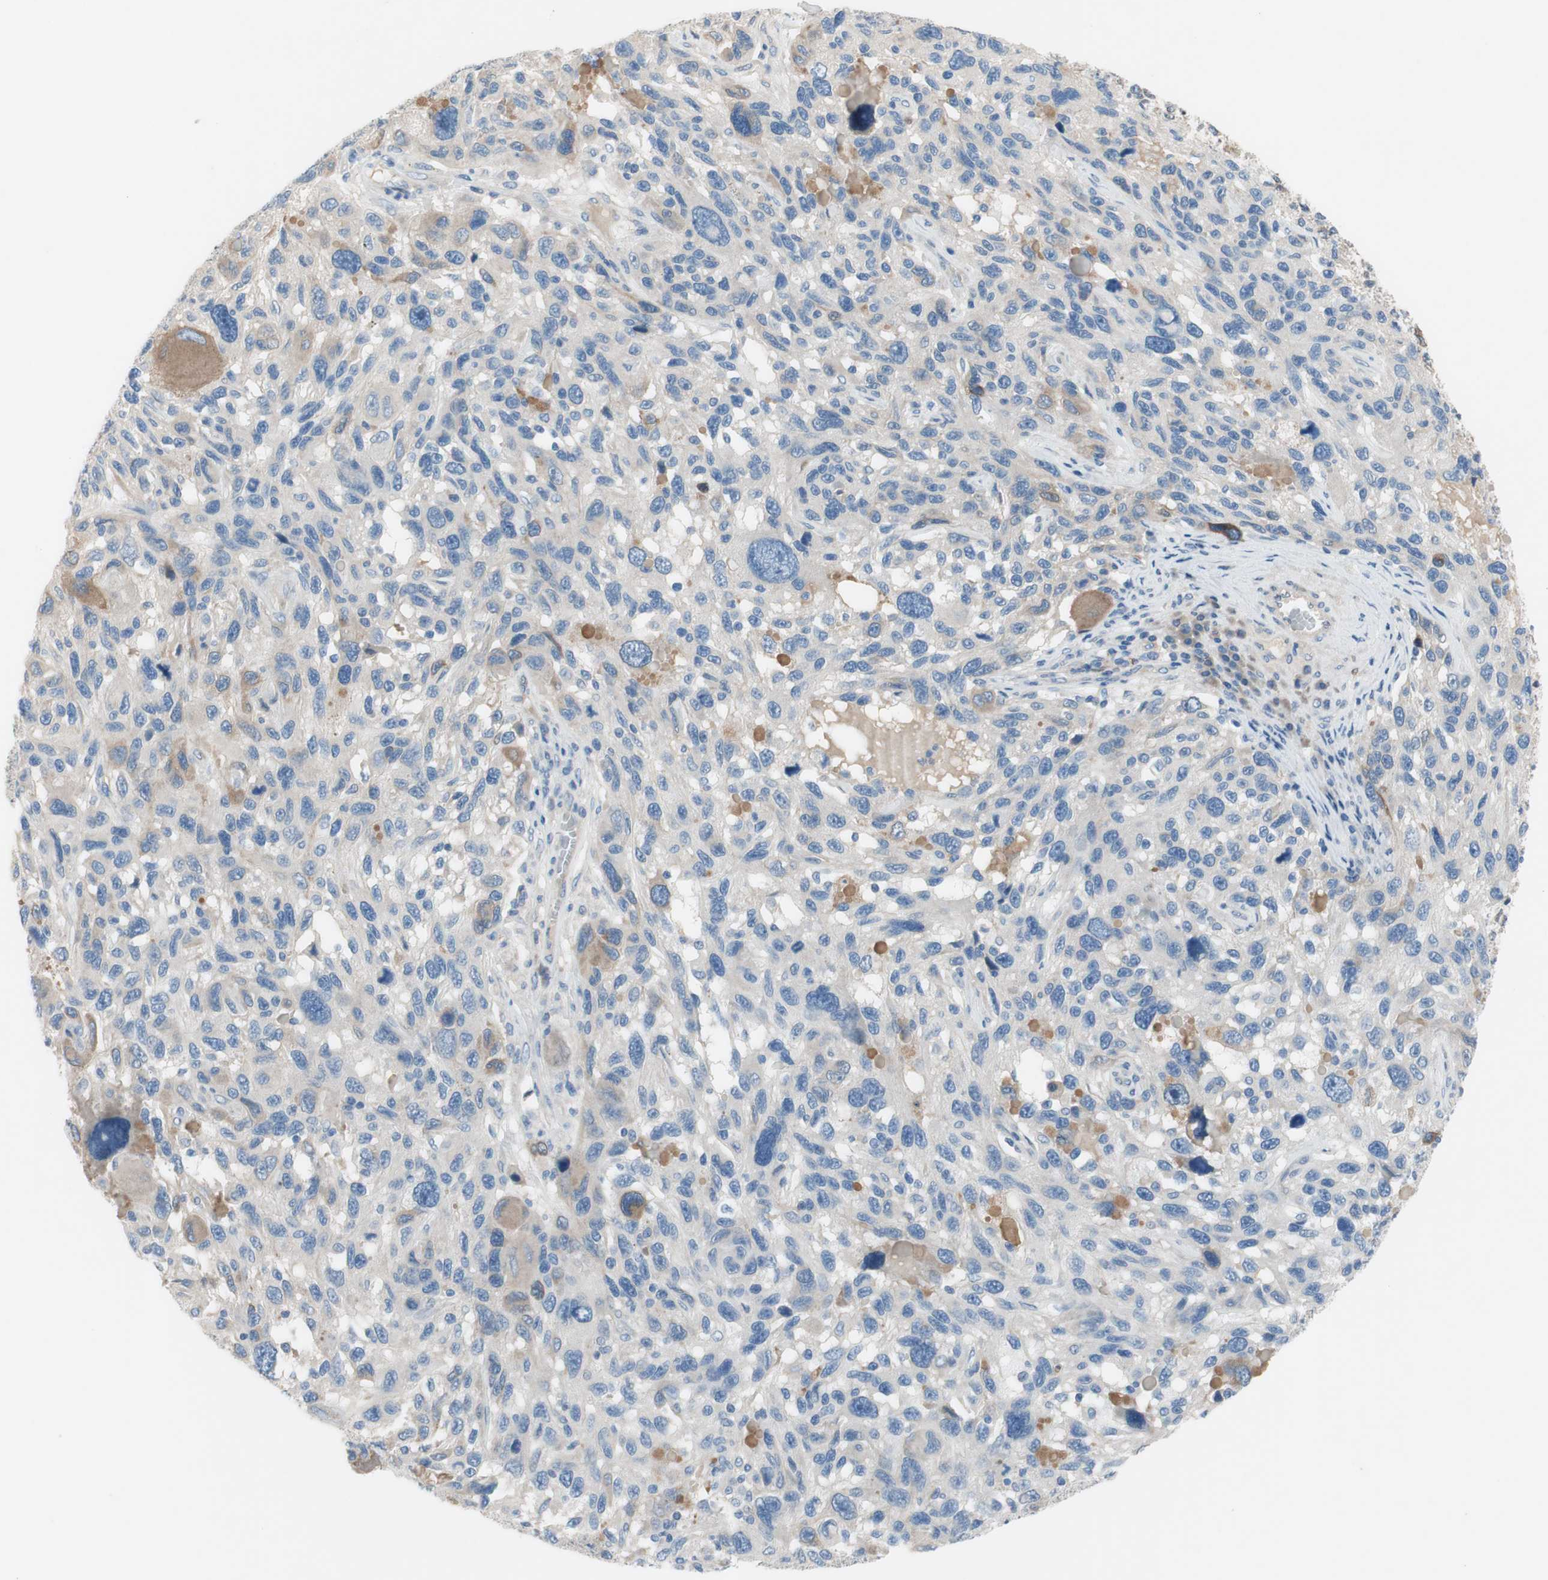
{"staining": {"intensity": "moderate", "quantity": "<25%", "location": "cytoplasmic/membranous"}, "tissue": "melanoma", "cell_type": "Tumor cells", "image_type": "cancer", "snomed": [{"axis": "morphology", "description": "Malignant melanoma, NOS"}, {"axis": "topography", "description": "Skin"}], "caption": "Moderate cytoplasmic/membranous positivity is present in approximately <25% of tumor cells in malignant melanoma.", "gene": "FDFT1", "patient": {"sex": "male", "age": 53}}